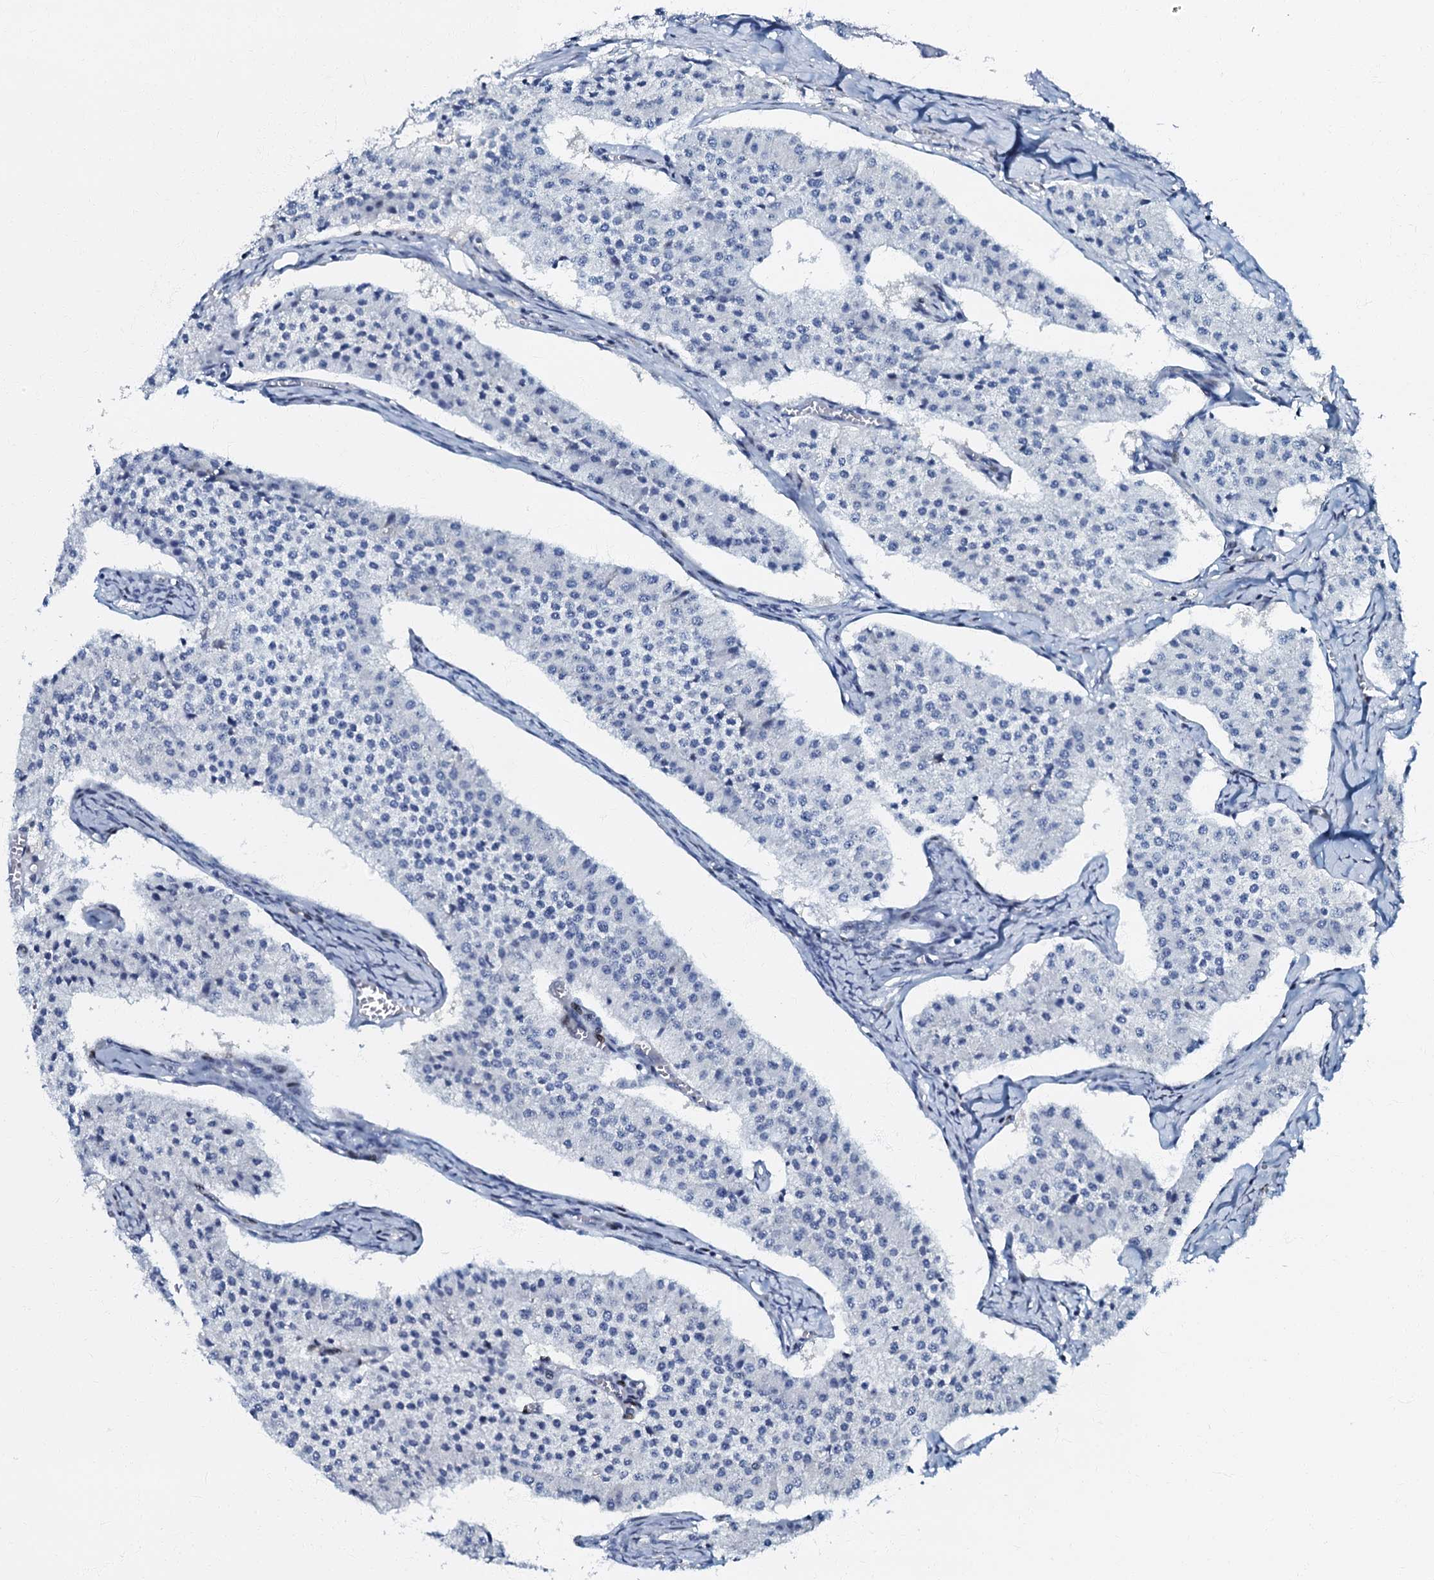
{"staining": {"intensity": "negative", "quantity": "none", "location": "none"}, "tissue": "carcinoid", "cell_type": "Tumor cells", "image_type": "cancer", "snomed": [{"axis": "morphology", "description": "Carcinoid, malignant, NOS"}, {"axis": "topography", "description": "Colon"}], "caption": "This is an IHC micrograph of human carcinoid. There is no expression in tumor cells.", "gene": "MFSD5", "patient": {"sex": "female", "age": 52}}